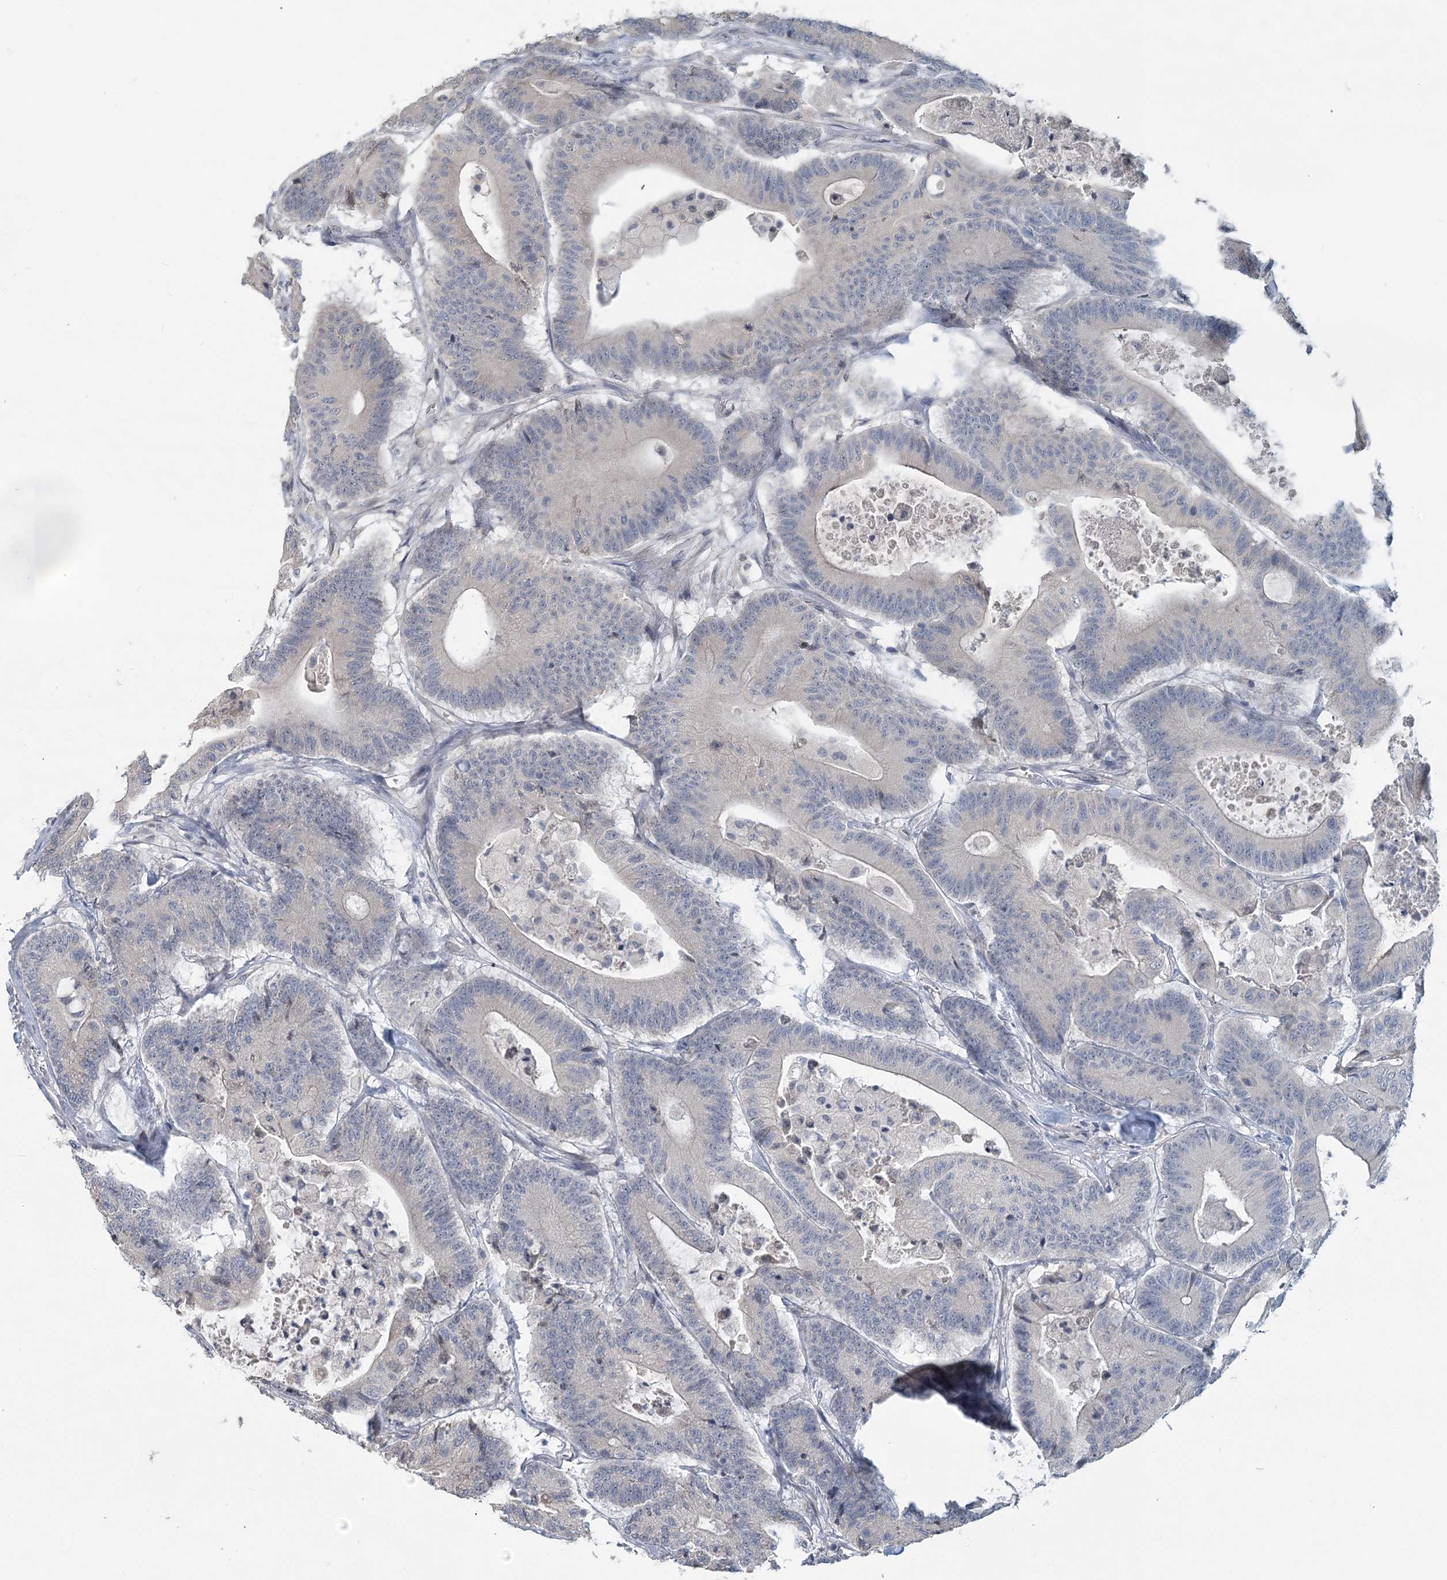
{"staining": {"intensity": "negative", "quantity": "none", "location": "none"}, "tissue": "colorectal cancer", "cell_type": "Tumor cells", "image_type": "cancer", "snomed": [{"axis": "morphology", "description": "Adenocarcinoma, NOS"}, {"axis": "topography", "description": "Colon"}], "caption": "IHC of human colorectal cancer (adenocarcinoma) demonstrates no positivity in tumor cells.", "gene": "SLC9A3", "patient": {"sex": "female", "age": 84}}